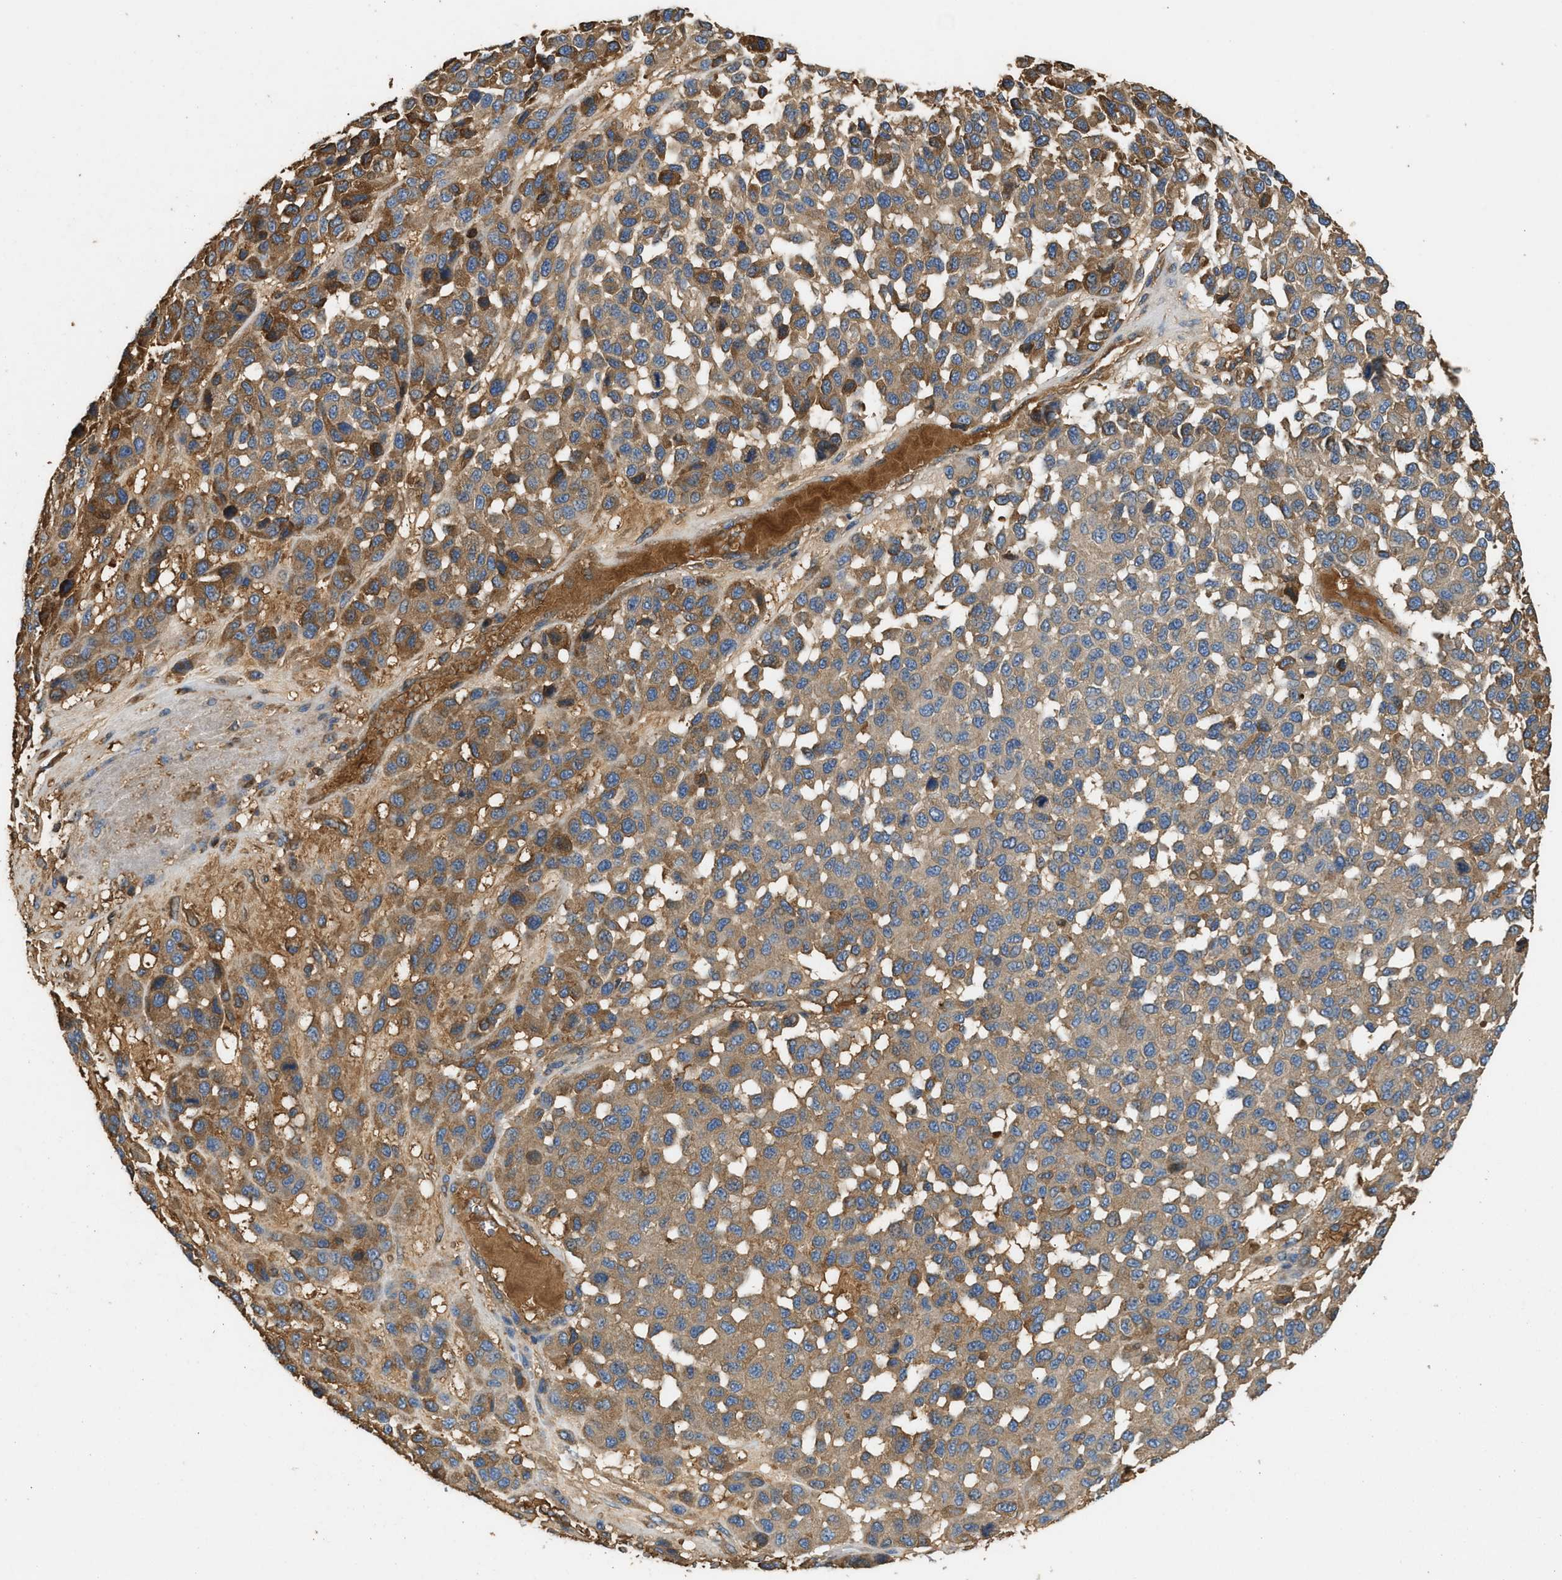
{"staining": {"intensity": "moderate", "quantity": ">75%", "location": "cytoplasmic/membranous"}, "tissue": "melanoma", "cell_type": "Tumor cells", "image_type": "cancer", "snomed": [{"axis": "morphology", "description": "Malignant melanoma, NOS"}, {"axis": "topography", "description": "Skin"}], "caption": "Protein staining of melanoma tissue reveals moderate cytoplasmic/membranous staining in approximately >75% of tumor cells.", "gene": "TMEM268", "patient": {"sex": "male", "age": 62}}